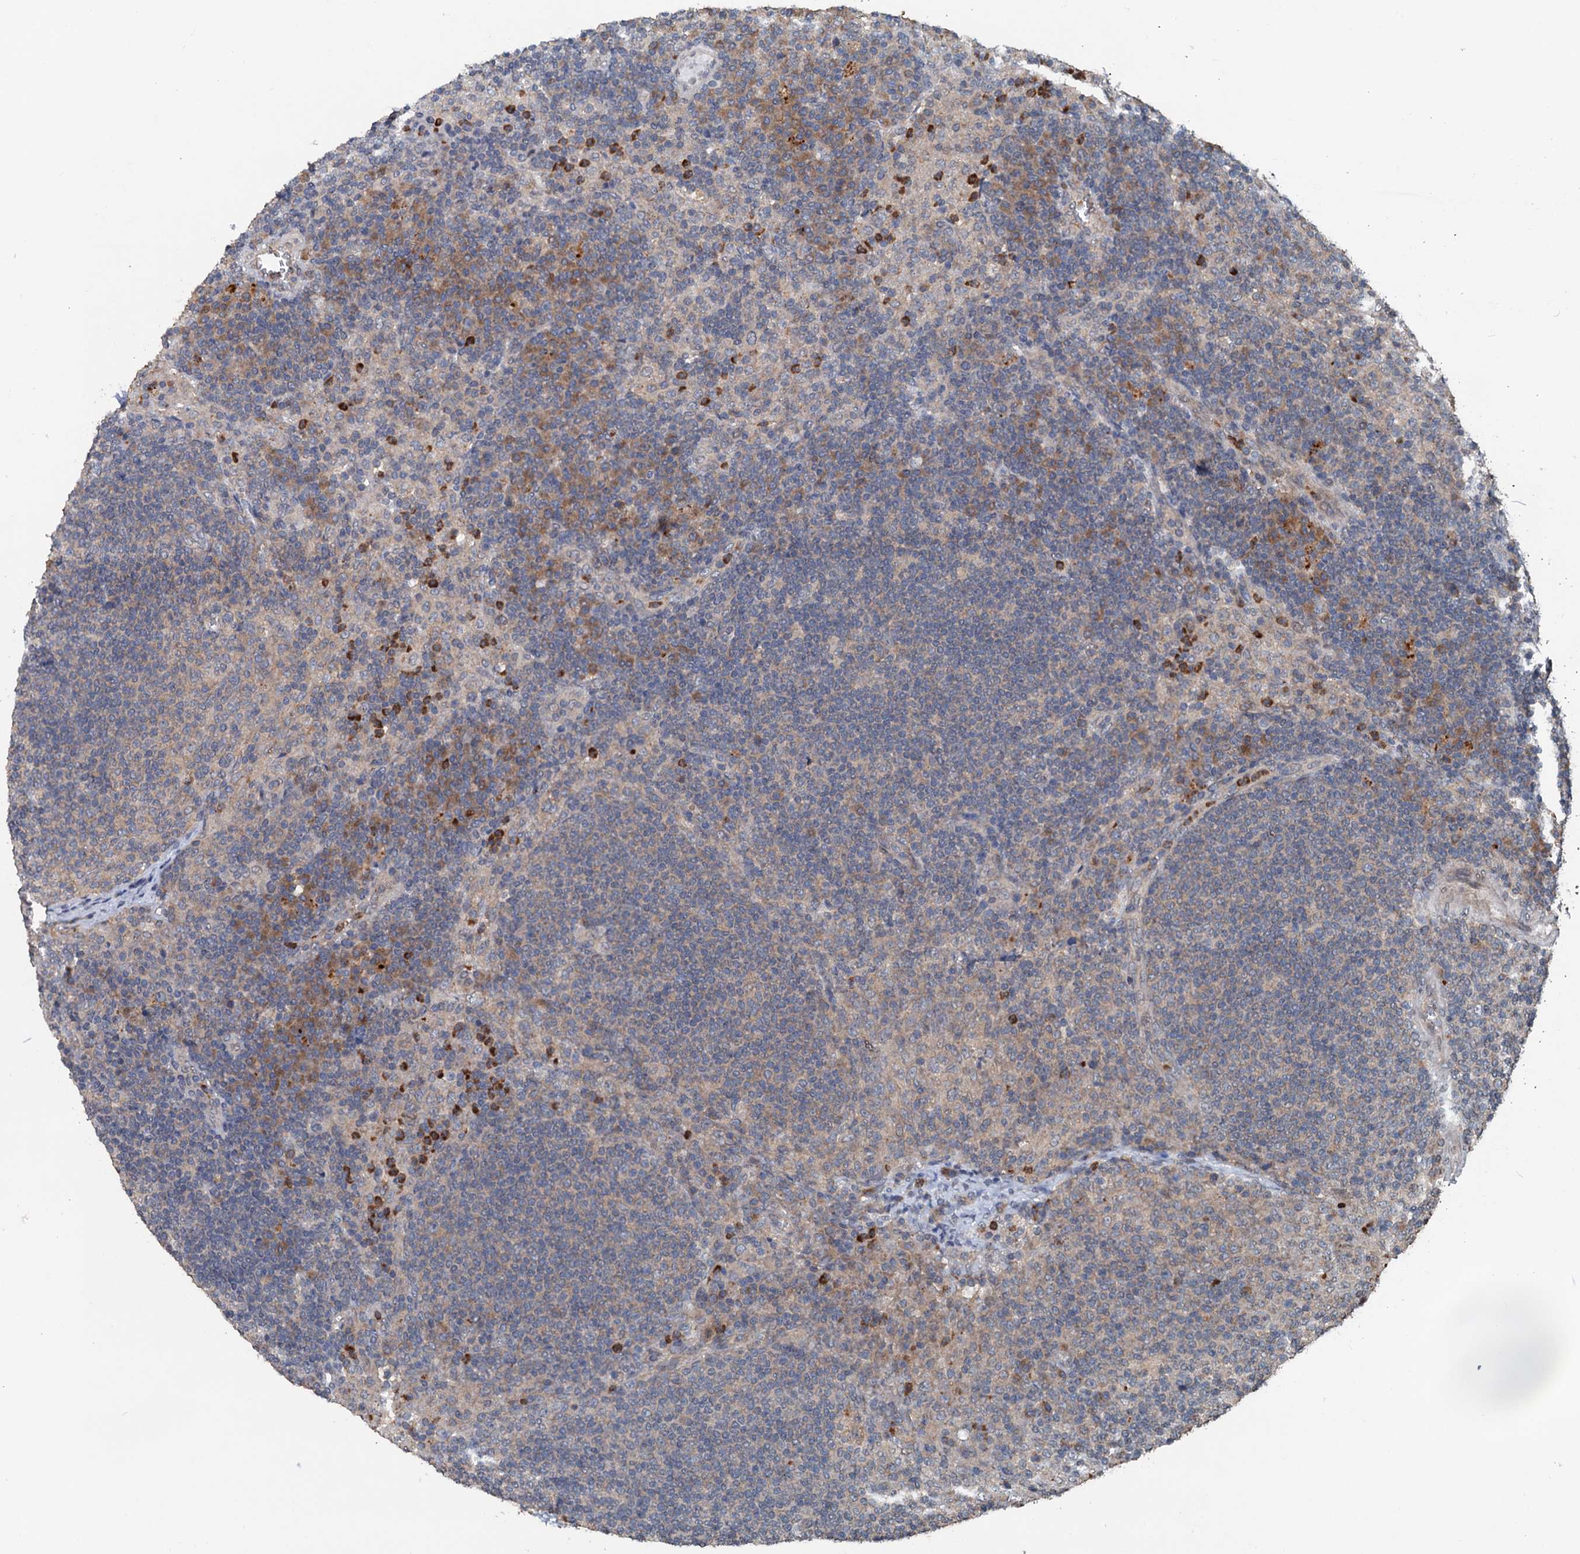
{"staining": {"intensity": "negative", "quantity": "none", "location": "none"}, "tissue": "lymph node", "cell_type": "Germinal center cells", "image_type": "normal", "snomed": [{"axis": "morphology", "description": "Normal tissue, NOS"}, {"axis": "topography", "description": "Lymph node"}], "caption": "Germinal center cells show no significant expression in benign lymph node.", "gene": "N4BP2L2", "patient": {"sex": "female", "age": 70}}